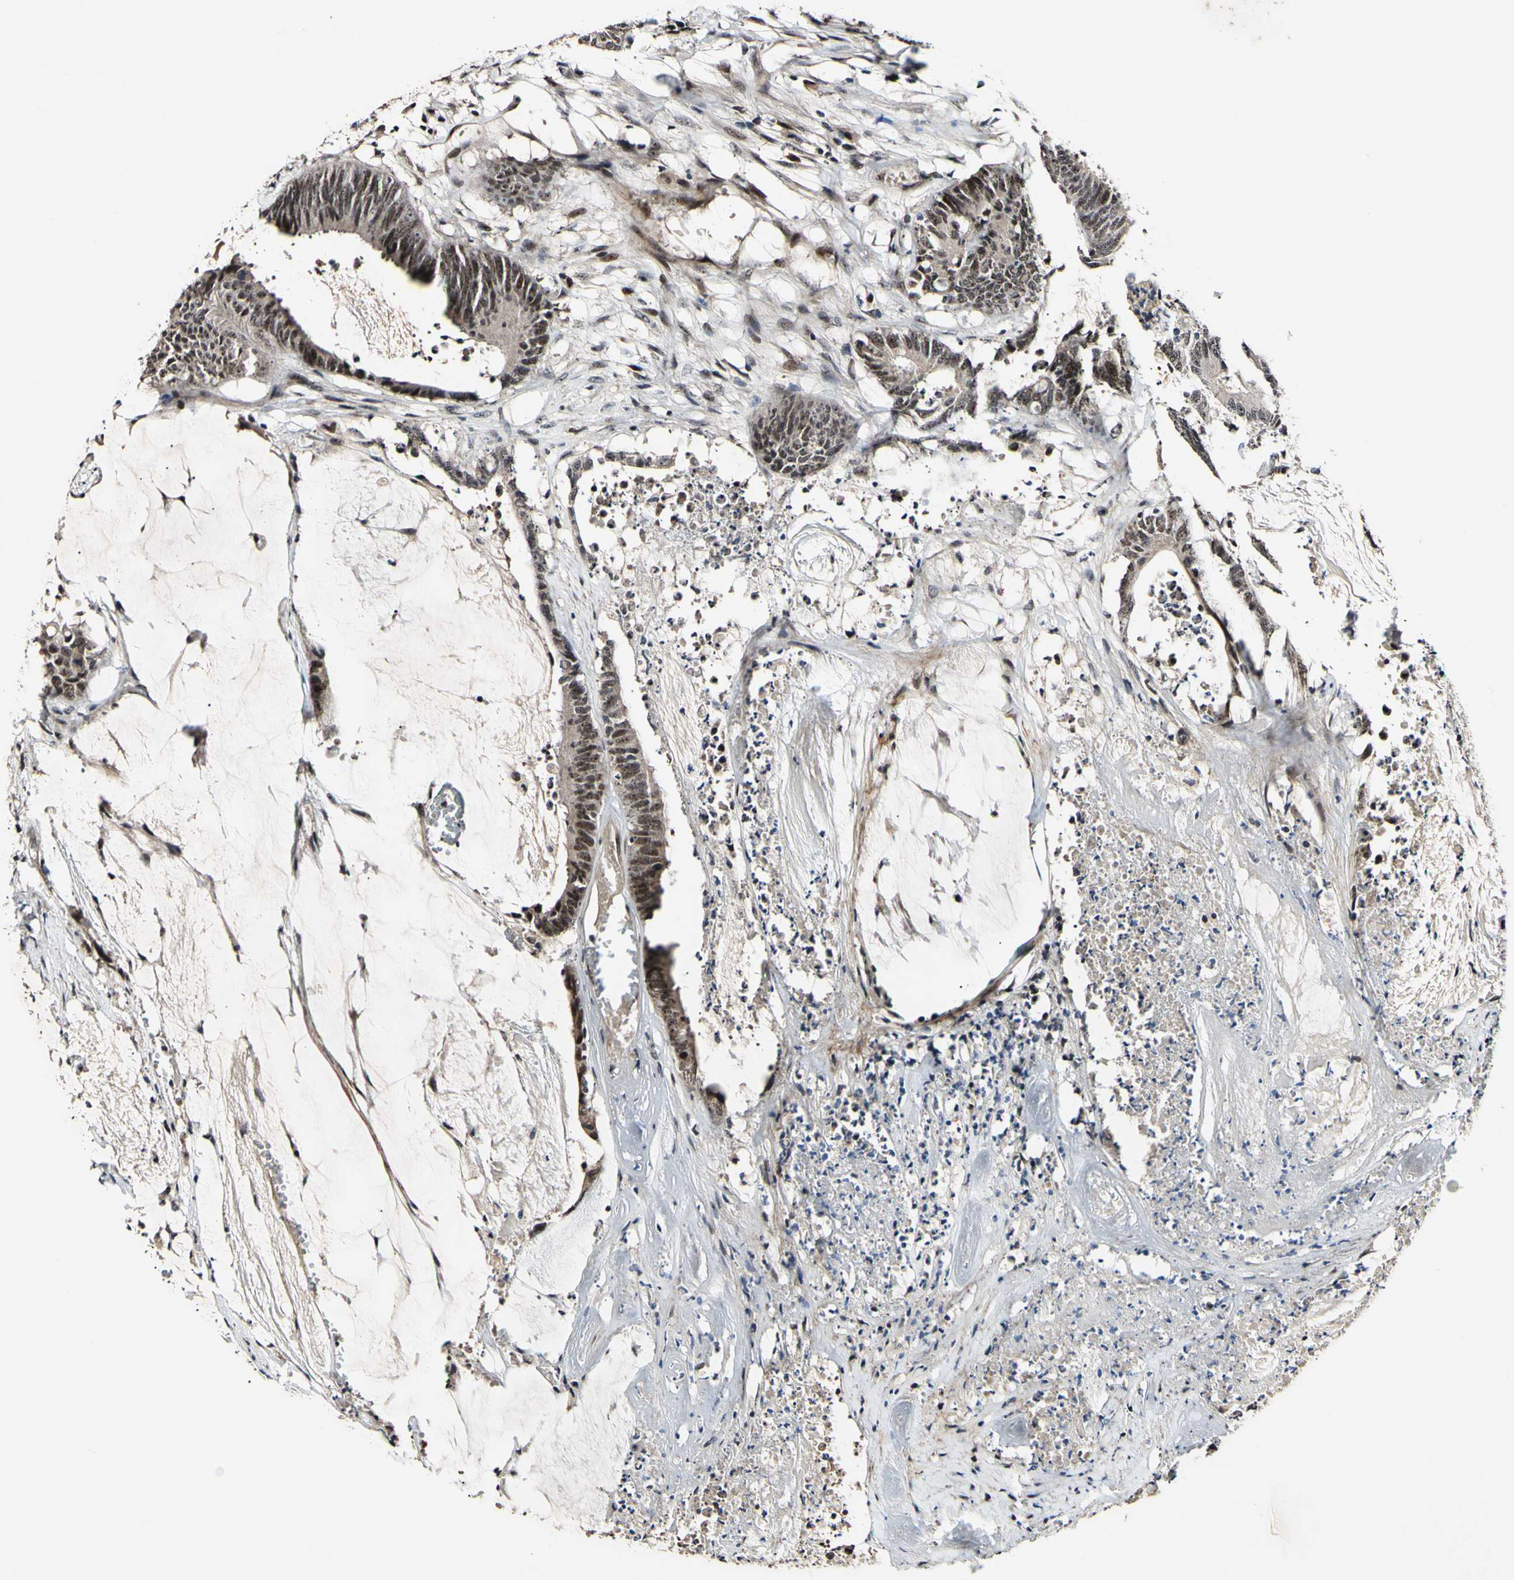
{"staining": {"intensity": "moderate", "quantity": ">75%", "location": "nuclear"}, "tissue": "colorectal cancer", "cell_type": "Tumor cells", "image_type": "cancer", "snomed": [{"axis": "morphology", "description": "Adenocarcinoma, NOS"}, {"axis": "topography", "description": "Rectum"}], "caption": "Immunohistochemistry (IHC) photomicrograph of adenocarcinoma (colorectal) stained for a protein (brown), which demonstrates medium levels of moderate nuclear positivity in approximately >75% of tumor cells.", "gene": "POLR2F", "patient": {"sex": "female", "age": 66}}